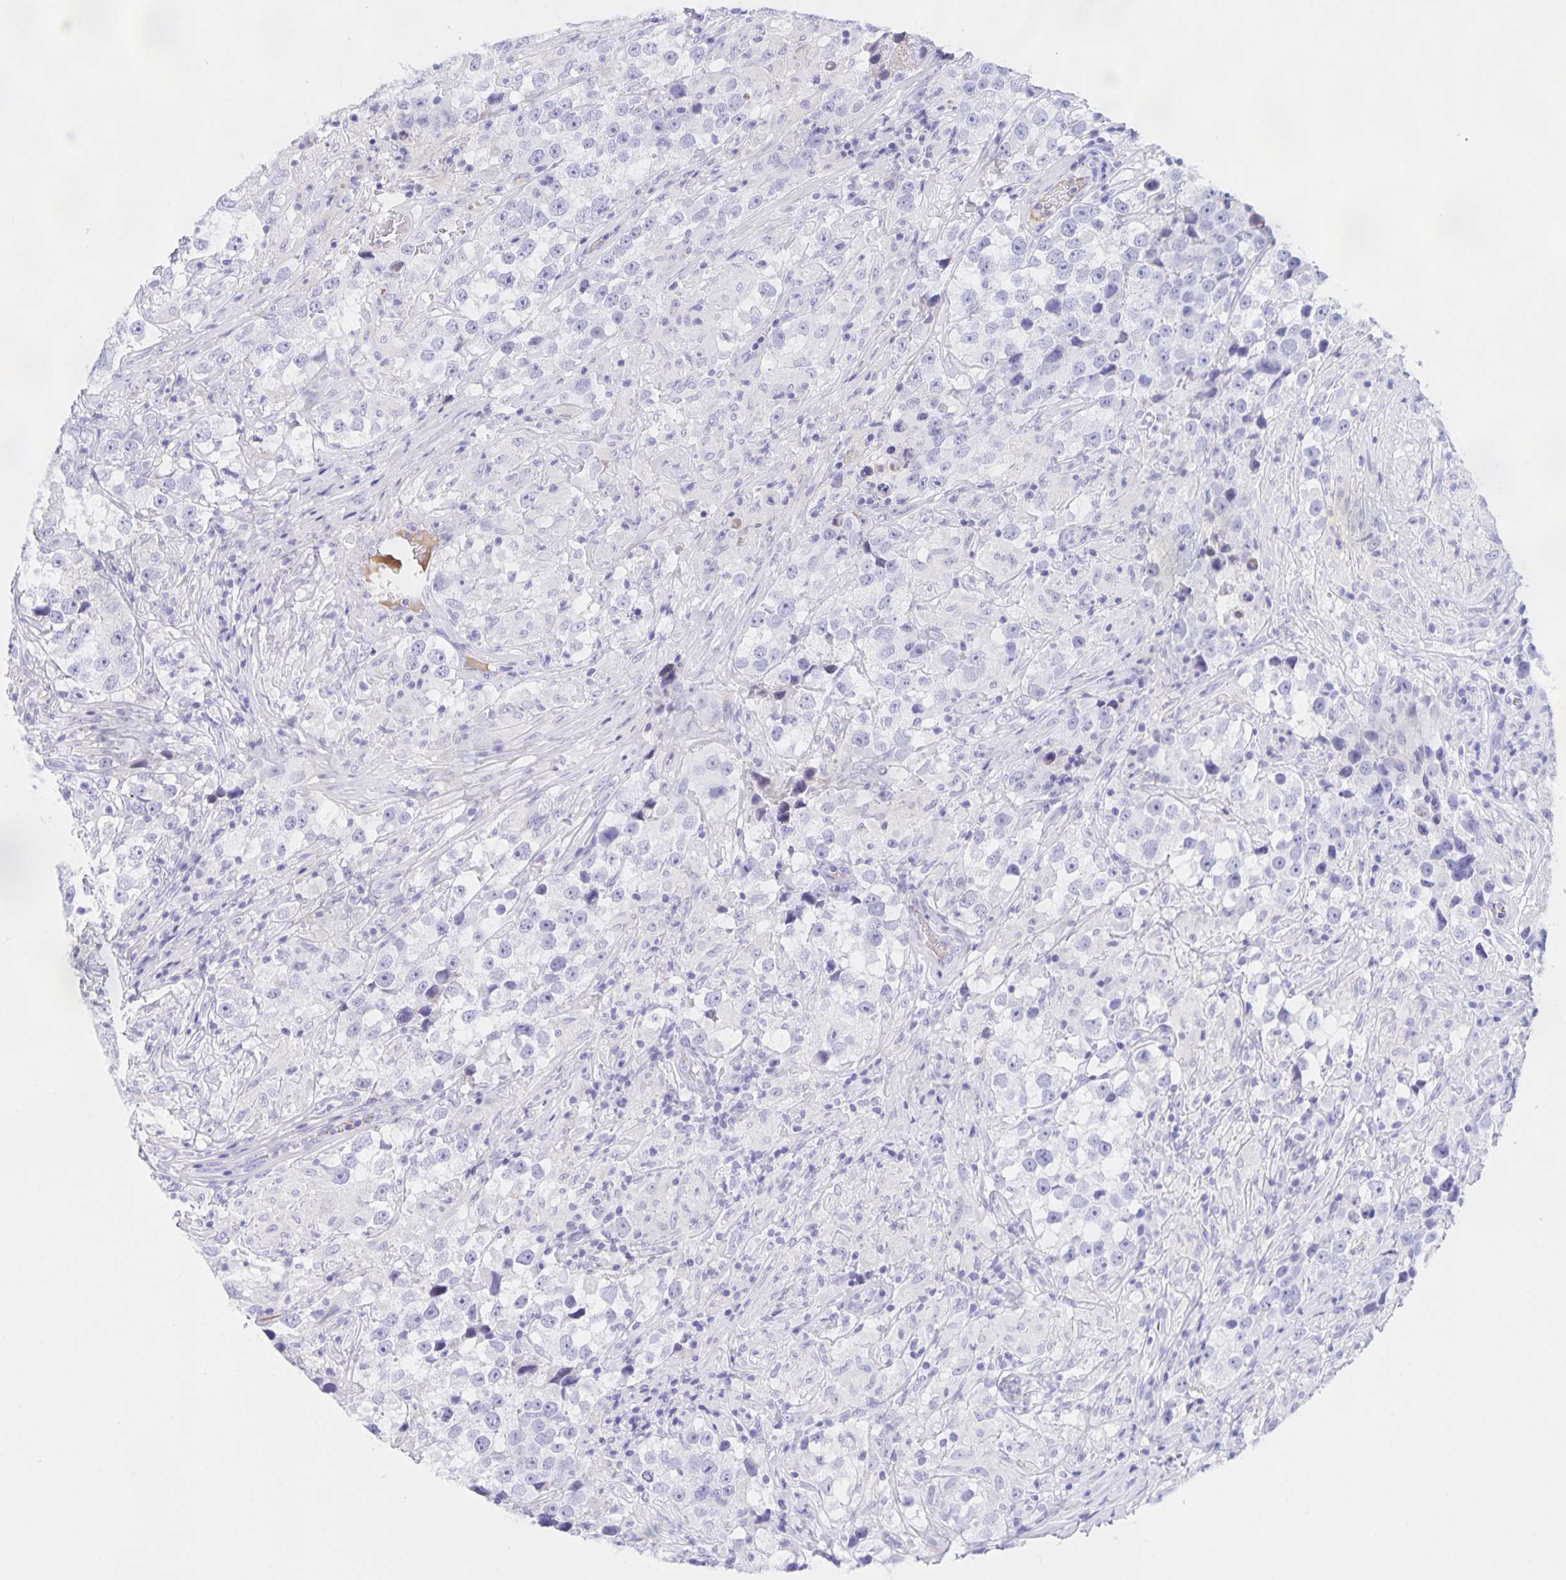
{"staining": {"intensity": "negative", "quantity": "none", "location": "none"}, "tissue": "testis cancer", "cell_type": "Tumor cells", "image_type": "cancer", "snomed": [{"axis": "morphology", "description": "Seminoma, NOS"}, {"axis": "topography", "description": "Testis"}], "caption": "Tumor cells show no significant expression in seminoma (testis).", "gene": "CATSPER4", "patient": {"sex": "male", "age": 46}}